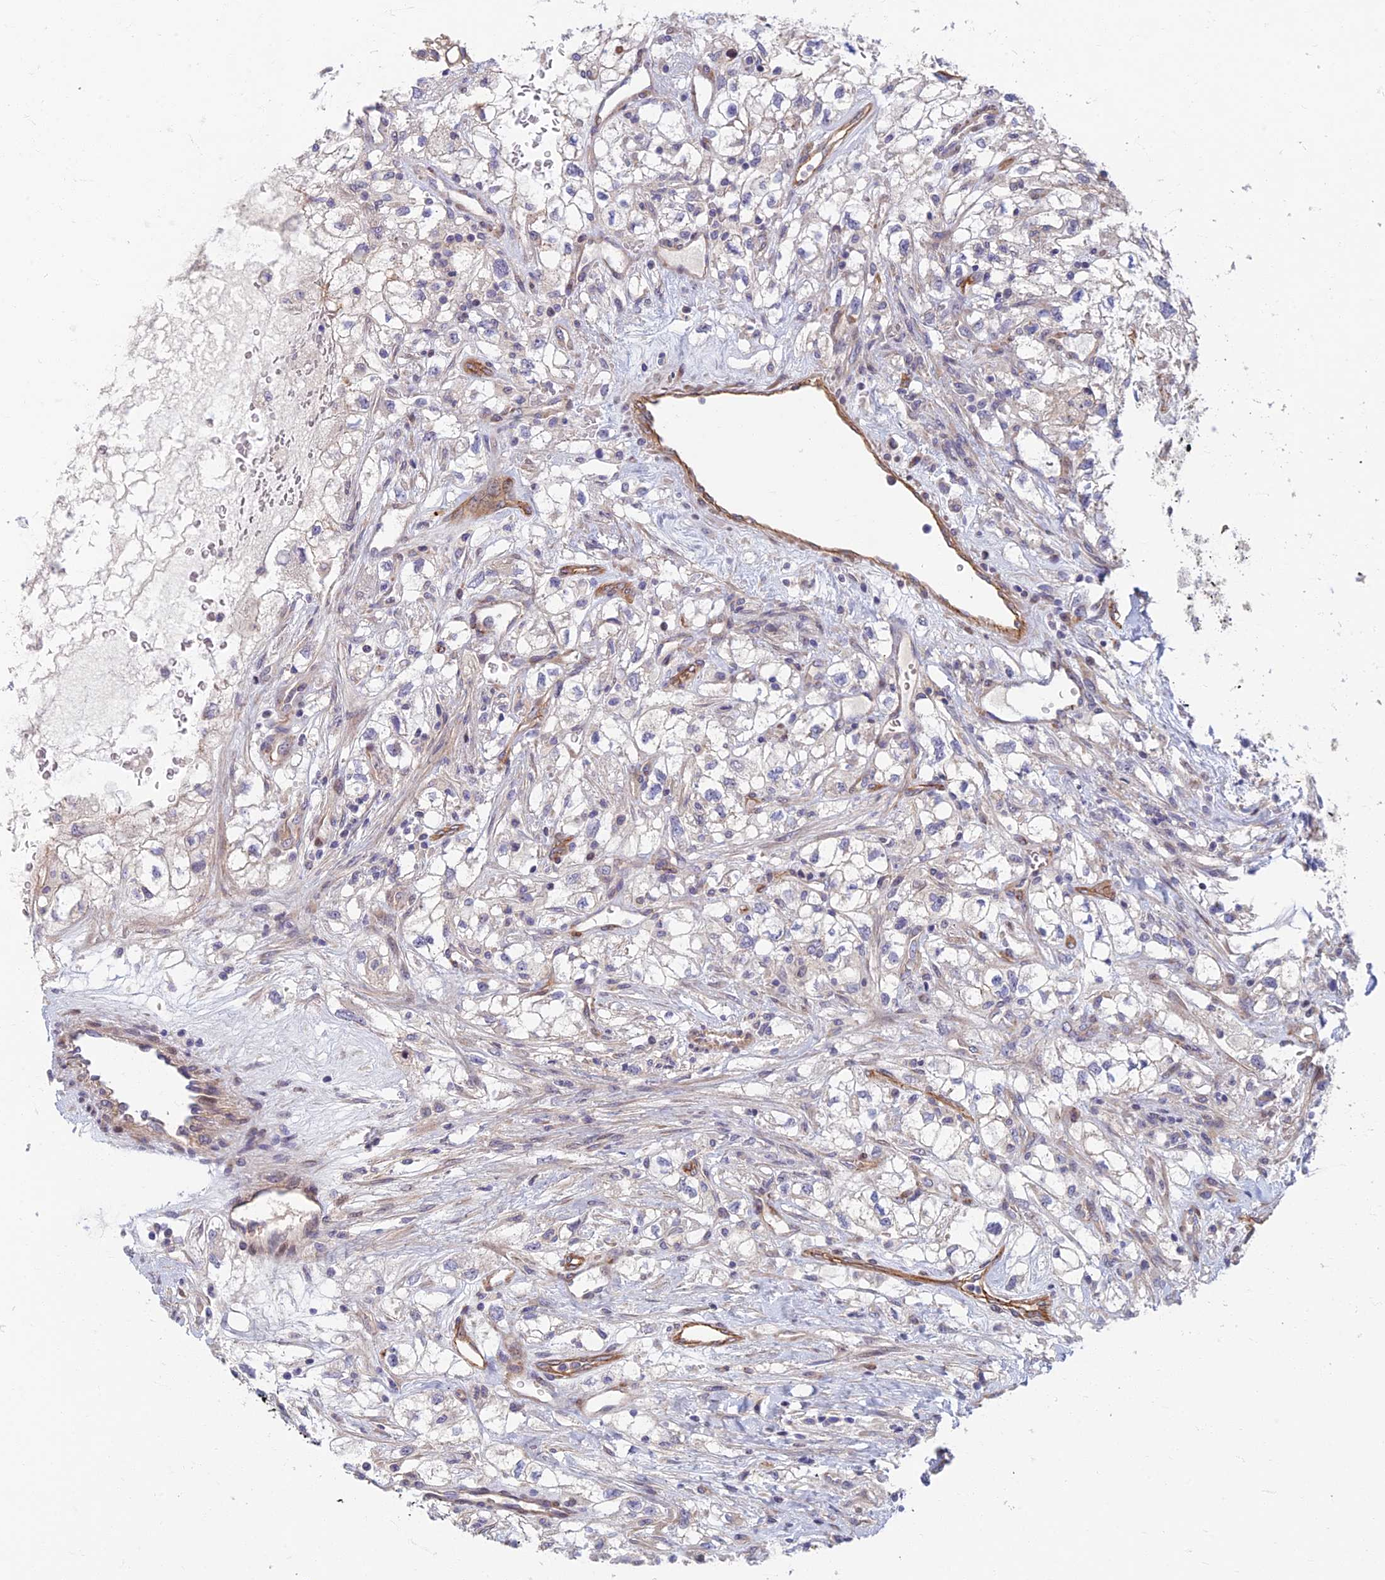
{"staining": {"intensity": "negative", "quantity": "none", "location": "none"}, "tissue": "renal cancer", "cell_type": "Tumor cells", "image_type": "cancer", "snomed": [{"axis": "morphology", "description": "Adenocarcinoma, NOS"}, {"axis": "topography", "description": "Kidney"}], "caption": "Immunohistochemistry image of neoplastic tissue: human adenocarcinoma (renal) stained with DAB (3,3'-diaminobenzidine) displays no significant protein expression in tumor cells.", "gene": "RHBDL2", "patient": {"sex": "male", "age": 59}}